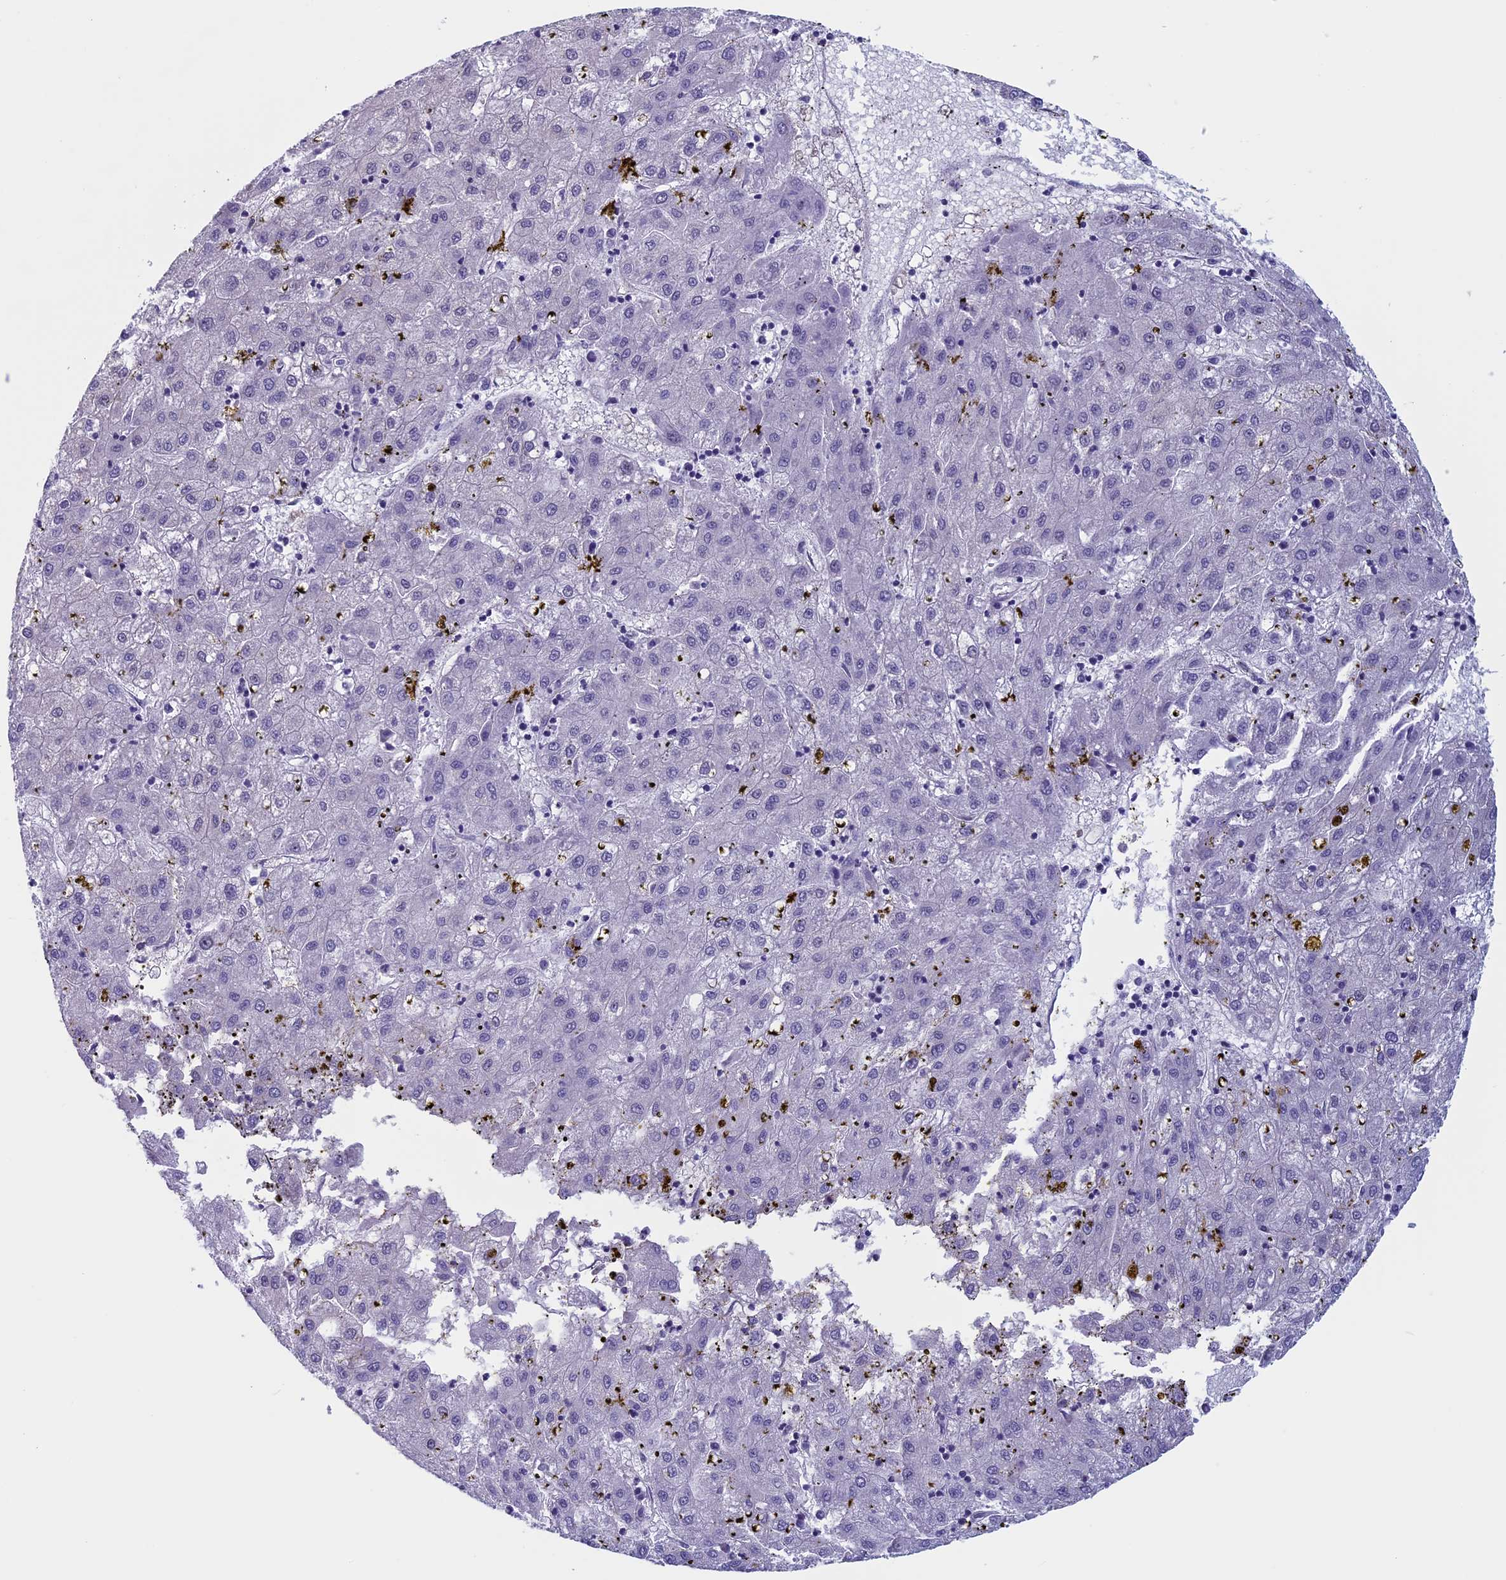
{"staining": {"intensity": "negative", "quantity": "none", "location": "none"}, "tissue": "liver cancer", "cell_type": "Tumor cells", "image_type": "cancer", "snomed": [{"axis": "morphology", "description": "Carcinoma, Hepatocellular, NOS"}, {"axis": "topography", "description": "Liver"}], "caption": "This is an immunohistochemistry image of human liver hepatocellular carcinoma. There is no expression in tumor cells.", "gene": "CNOT6L", "patient": {"sex": "male", "age": 72}}